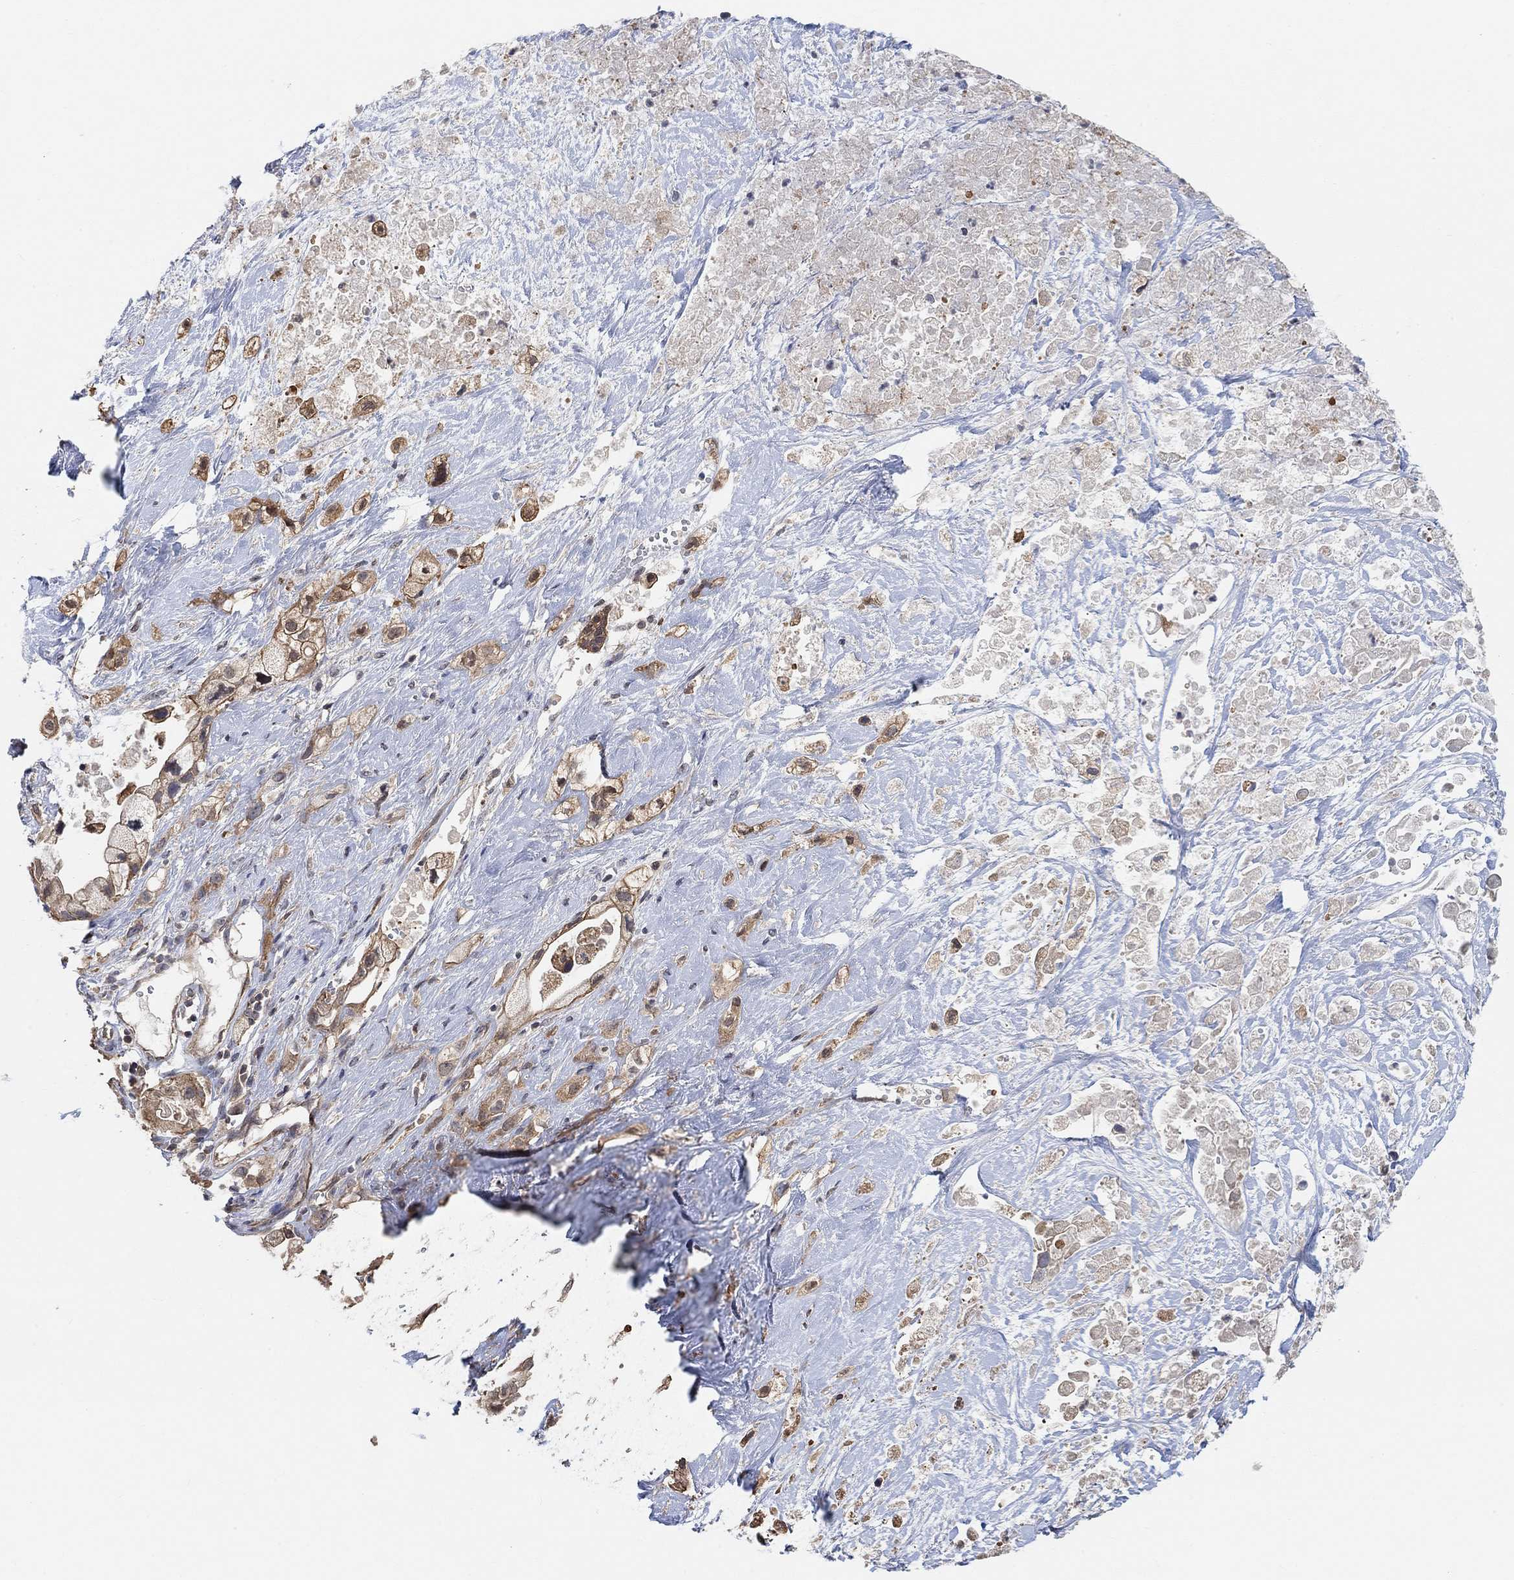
{"staining": {"intensity": "weak", "quantity": "<25%", "location": "cytoplasmic/membranous"}, "tissue": "pancreatic cancer", "cell_type": "Tumor cells", "image_type": "cancer", "snomed": [{"axis": "morphology", "description": "Adenocarcinoma, NOS"}, {"axis": "topography", "description": "Pancreas"}], "caption": "Photomicrograph shows no protein positivity in tumor cells of pancreatic cancer tissue.", "gene": "UNC5B", "patient": {"sex": "male", "age": 44}}